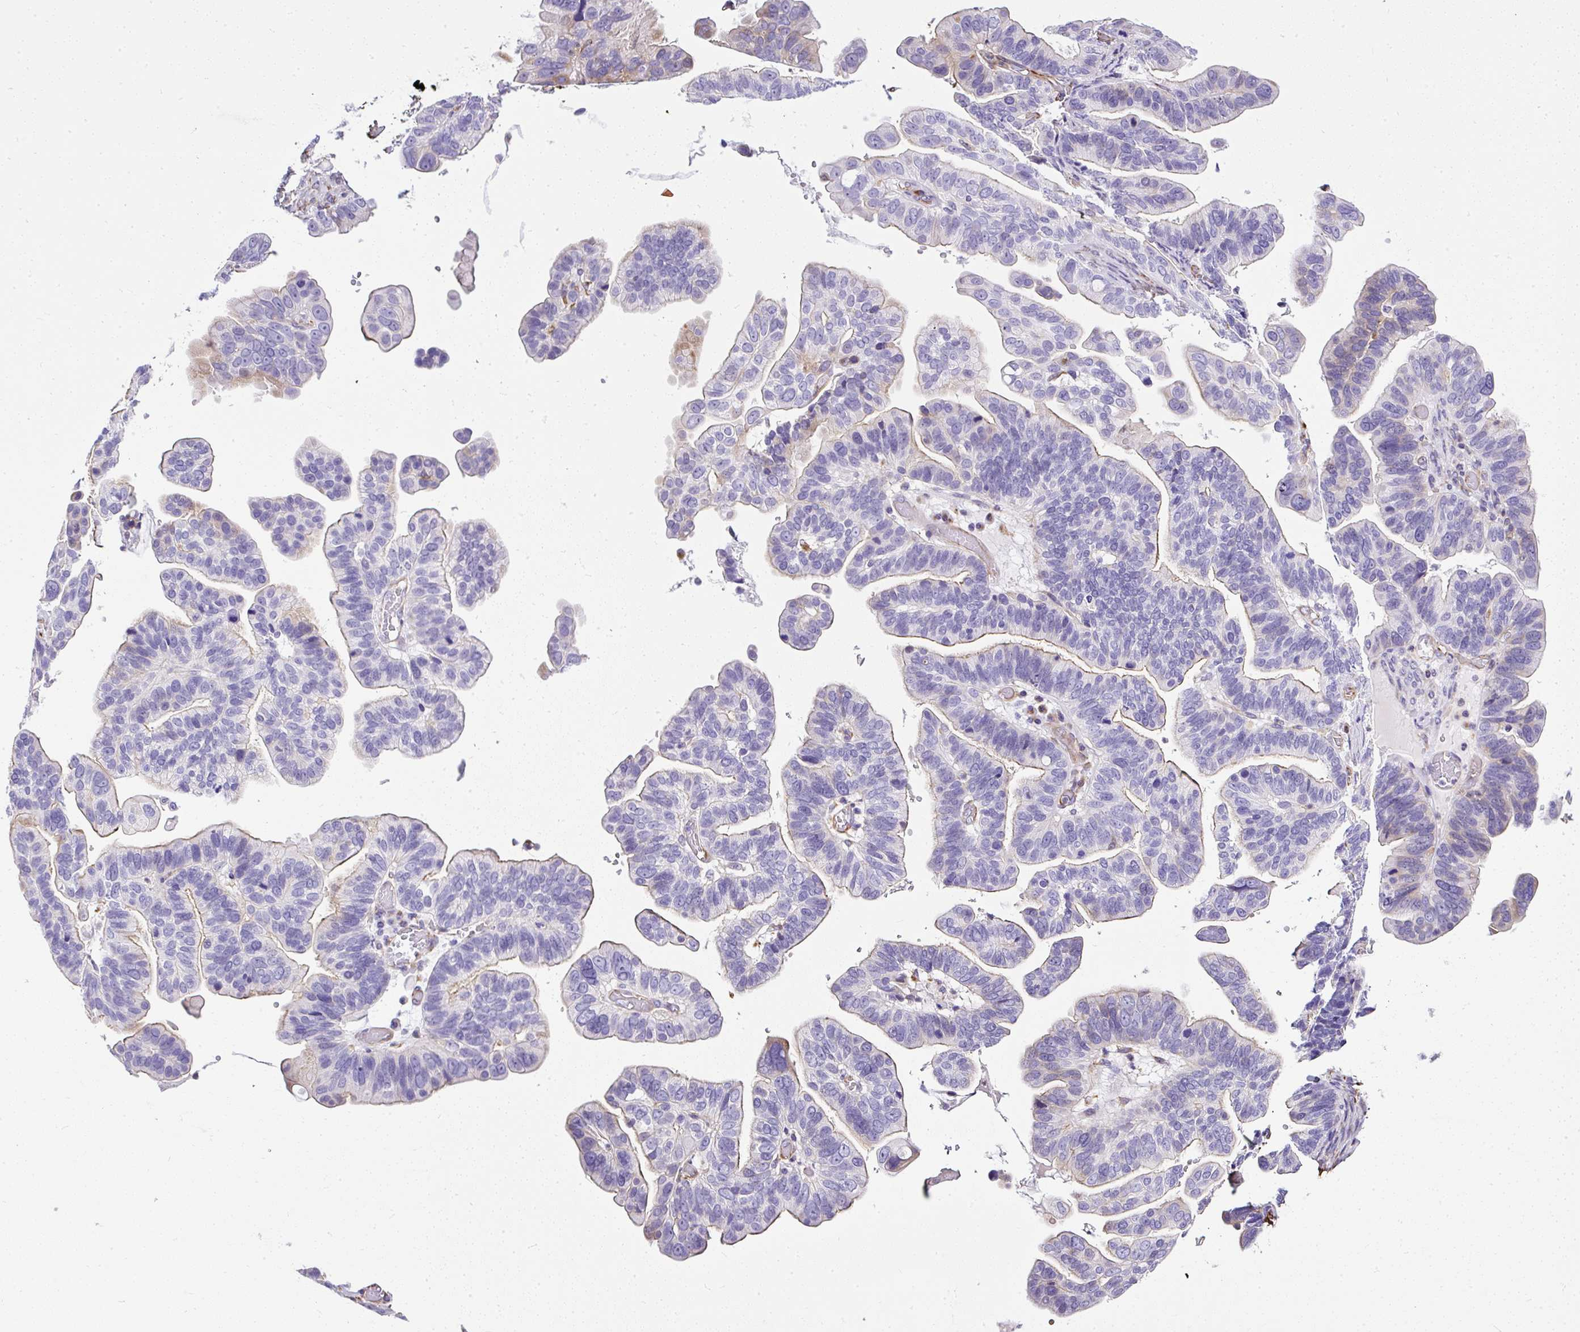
{"staining": {"intensity": "moderate", "quantity": "25%-75%", "location": "cytoplasmic/membranous"}, "tissue": "ovarian cancer", "cell_type": "Tumor cells", "image_type": "cancer", "snomed": [{"axis": "morphology", "description": "Cystadenocarcinoma, serous, NOS"}, {"axis": "topography", "description": "Ovary"}], "caption": "An immunohistochemistry micrograph of neoplastic tissue is shown. Protein staining in brown shows moderate cytoplasmic/membranous positivity in ovarian cancer within tumor cells. The protein is stained brown, and the nuclei are stained in blue (DAB IHC with brightfield microscopy, high magnification).", "gene": "PLS1", "patient": {"sex": "female", "age": 56}}